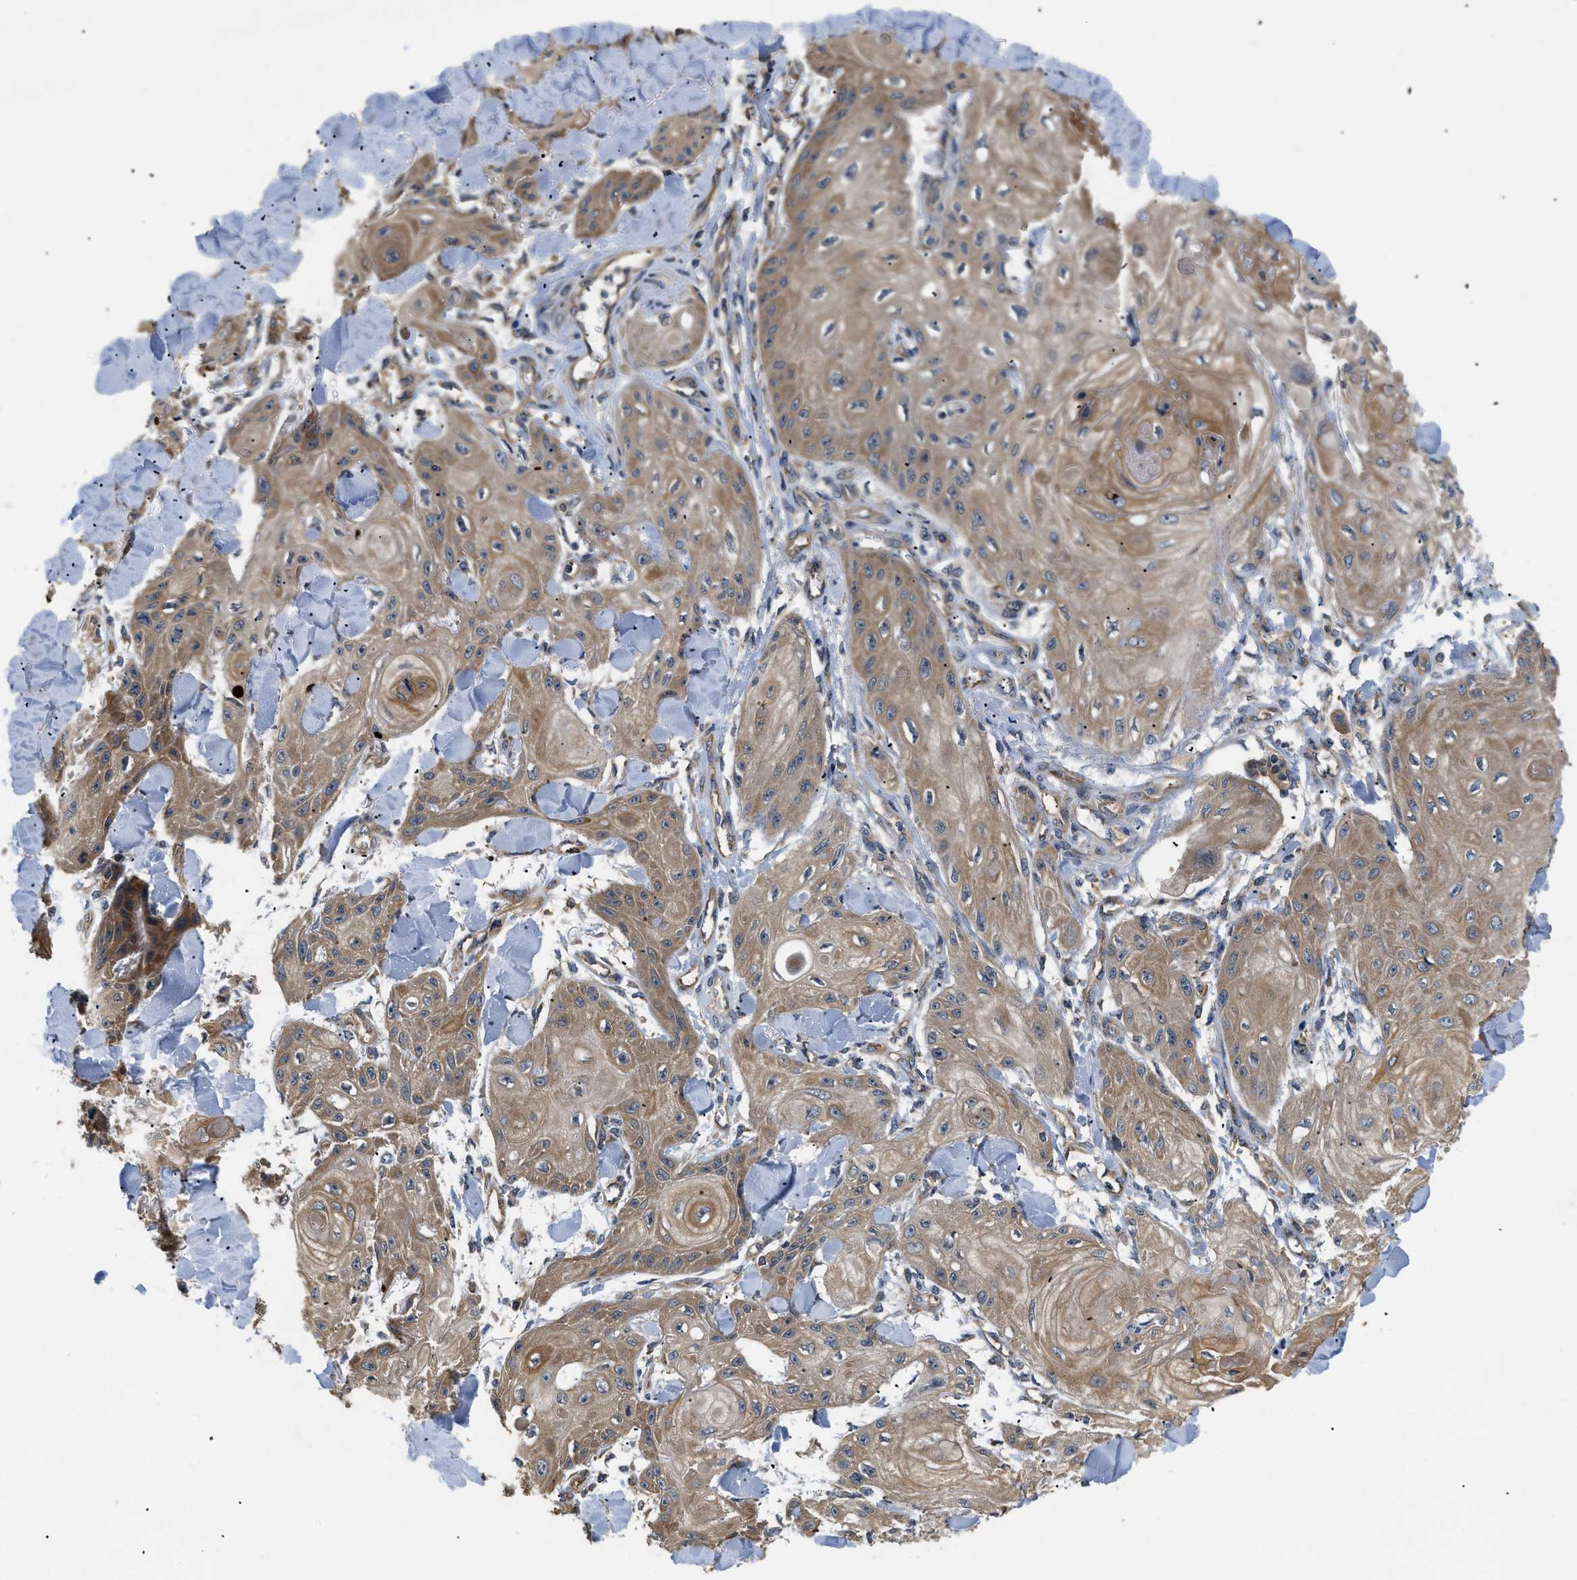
{"staining": {"intensity": "moderate", "quantity": ">75%", "location": "cytoplasmic/membranous"}, "tissue": "skin cancer", "cell_type": "Tumor cells", "image_type": "cancer", "snomed": [{"axis": "morphology", "description": "Squamous cell carcinoma, NOS"}, {"axis": "topography", "description": "Skin"}], "caption": "Skin cancer stained for a protein demonstrates moderate cytoplasmic/membranous positivity in tumor cells.", "gene": "HMGCR", "patient": {"sex": "male", "age": 74}}